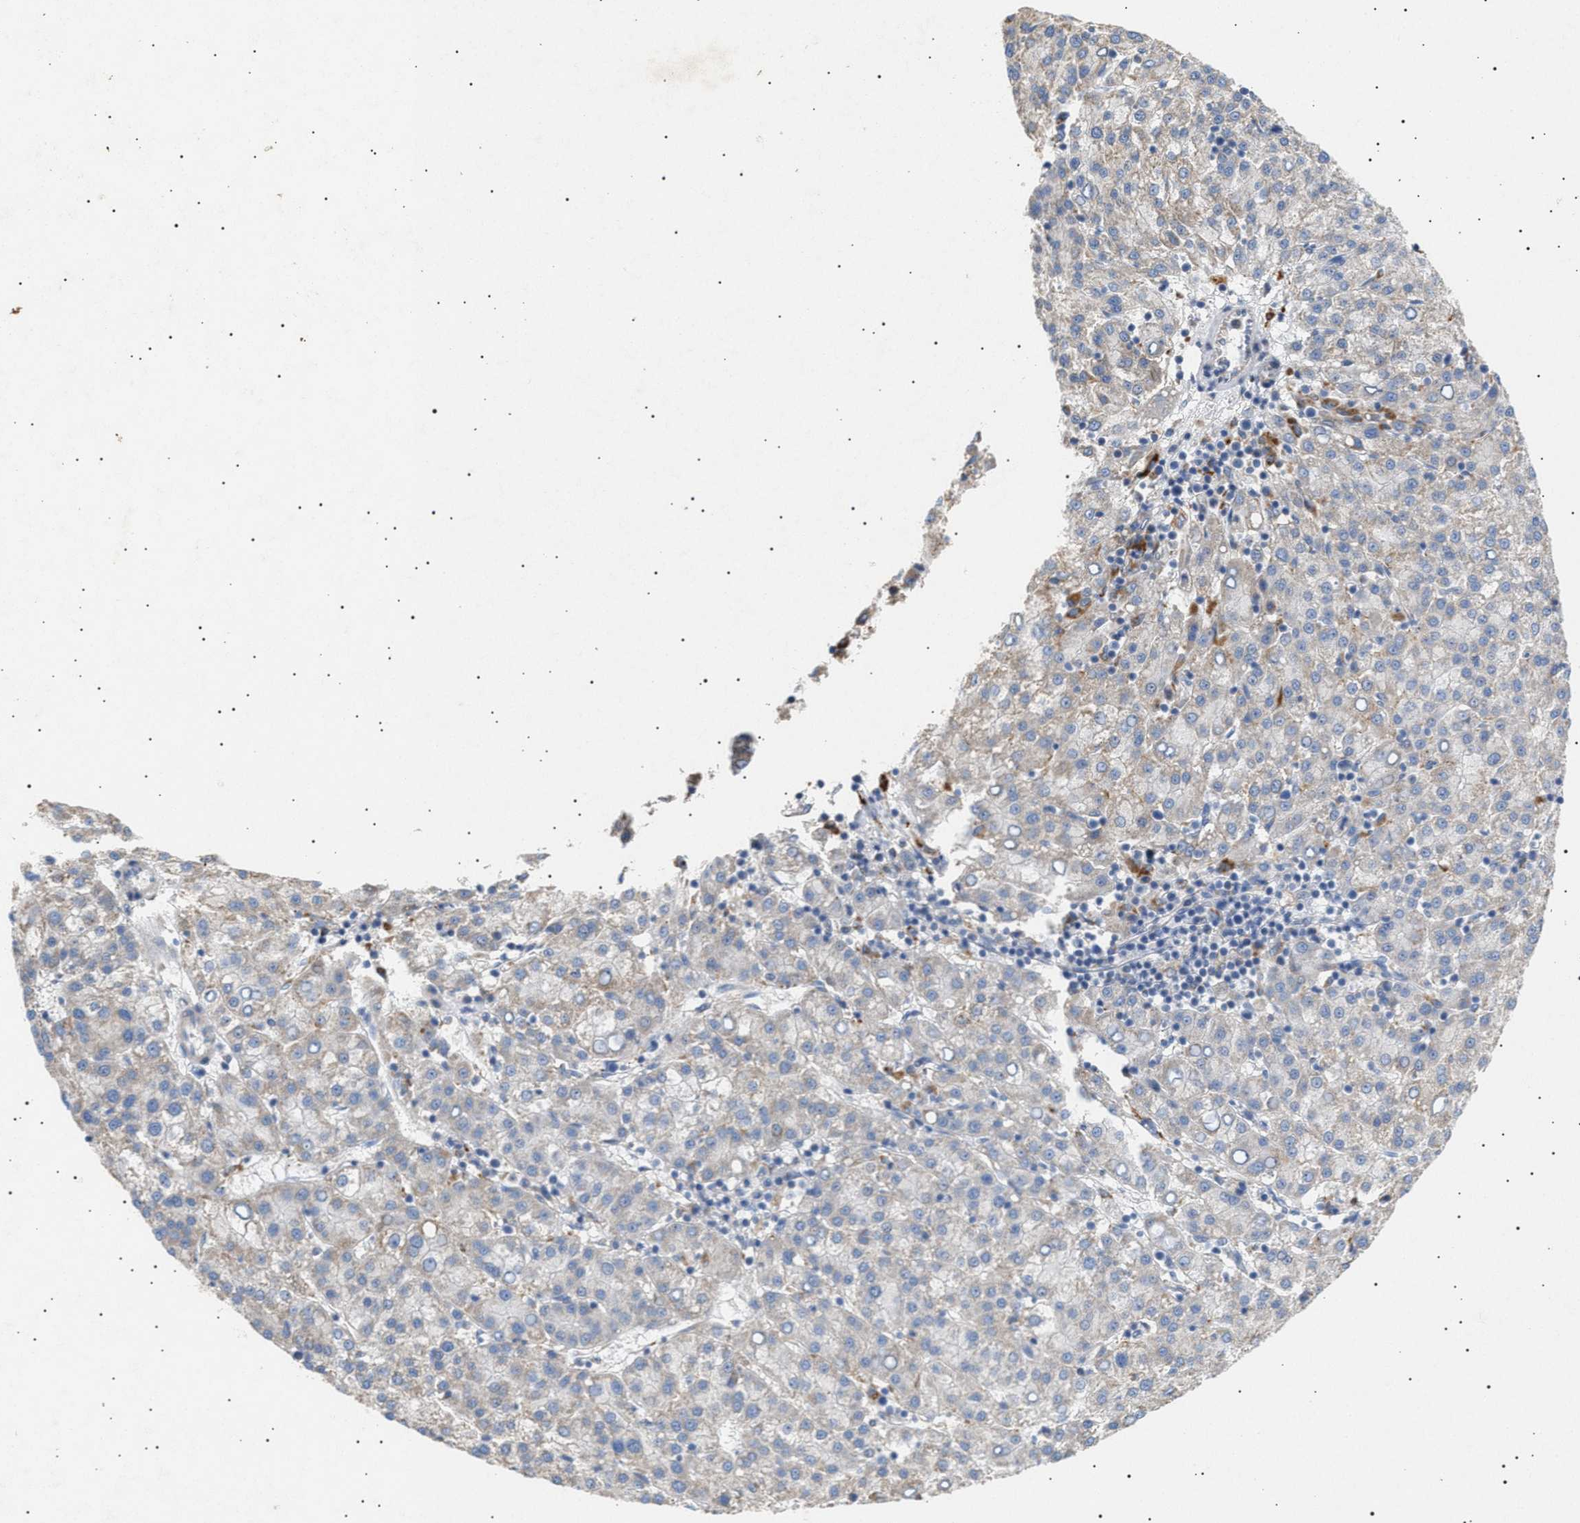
{"staining": {"intensity": "weak", "quantity": "<25%", "location": "cytoplasmic/membranous"}, "tissue": "liver cancer", "cell_type": "Tumor cells", "image_type": "cancer", "snomed": [{"axis": "morphology", "description": "Carcinoma, Hepatocellular, NOS"}, {"axis": "topography", "description": "Liver"}], "caption": "The photomicrograph displays no significant staining in tumor cells of liver hepatocellular carcinoma. Nuclei are stained in blue.", "gene": "SIRT5", "patient": {"sex": "female", "age": 58}}